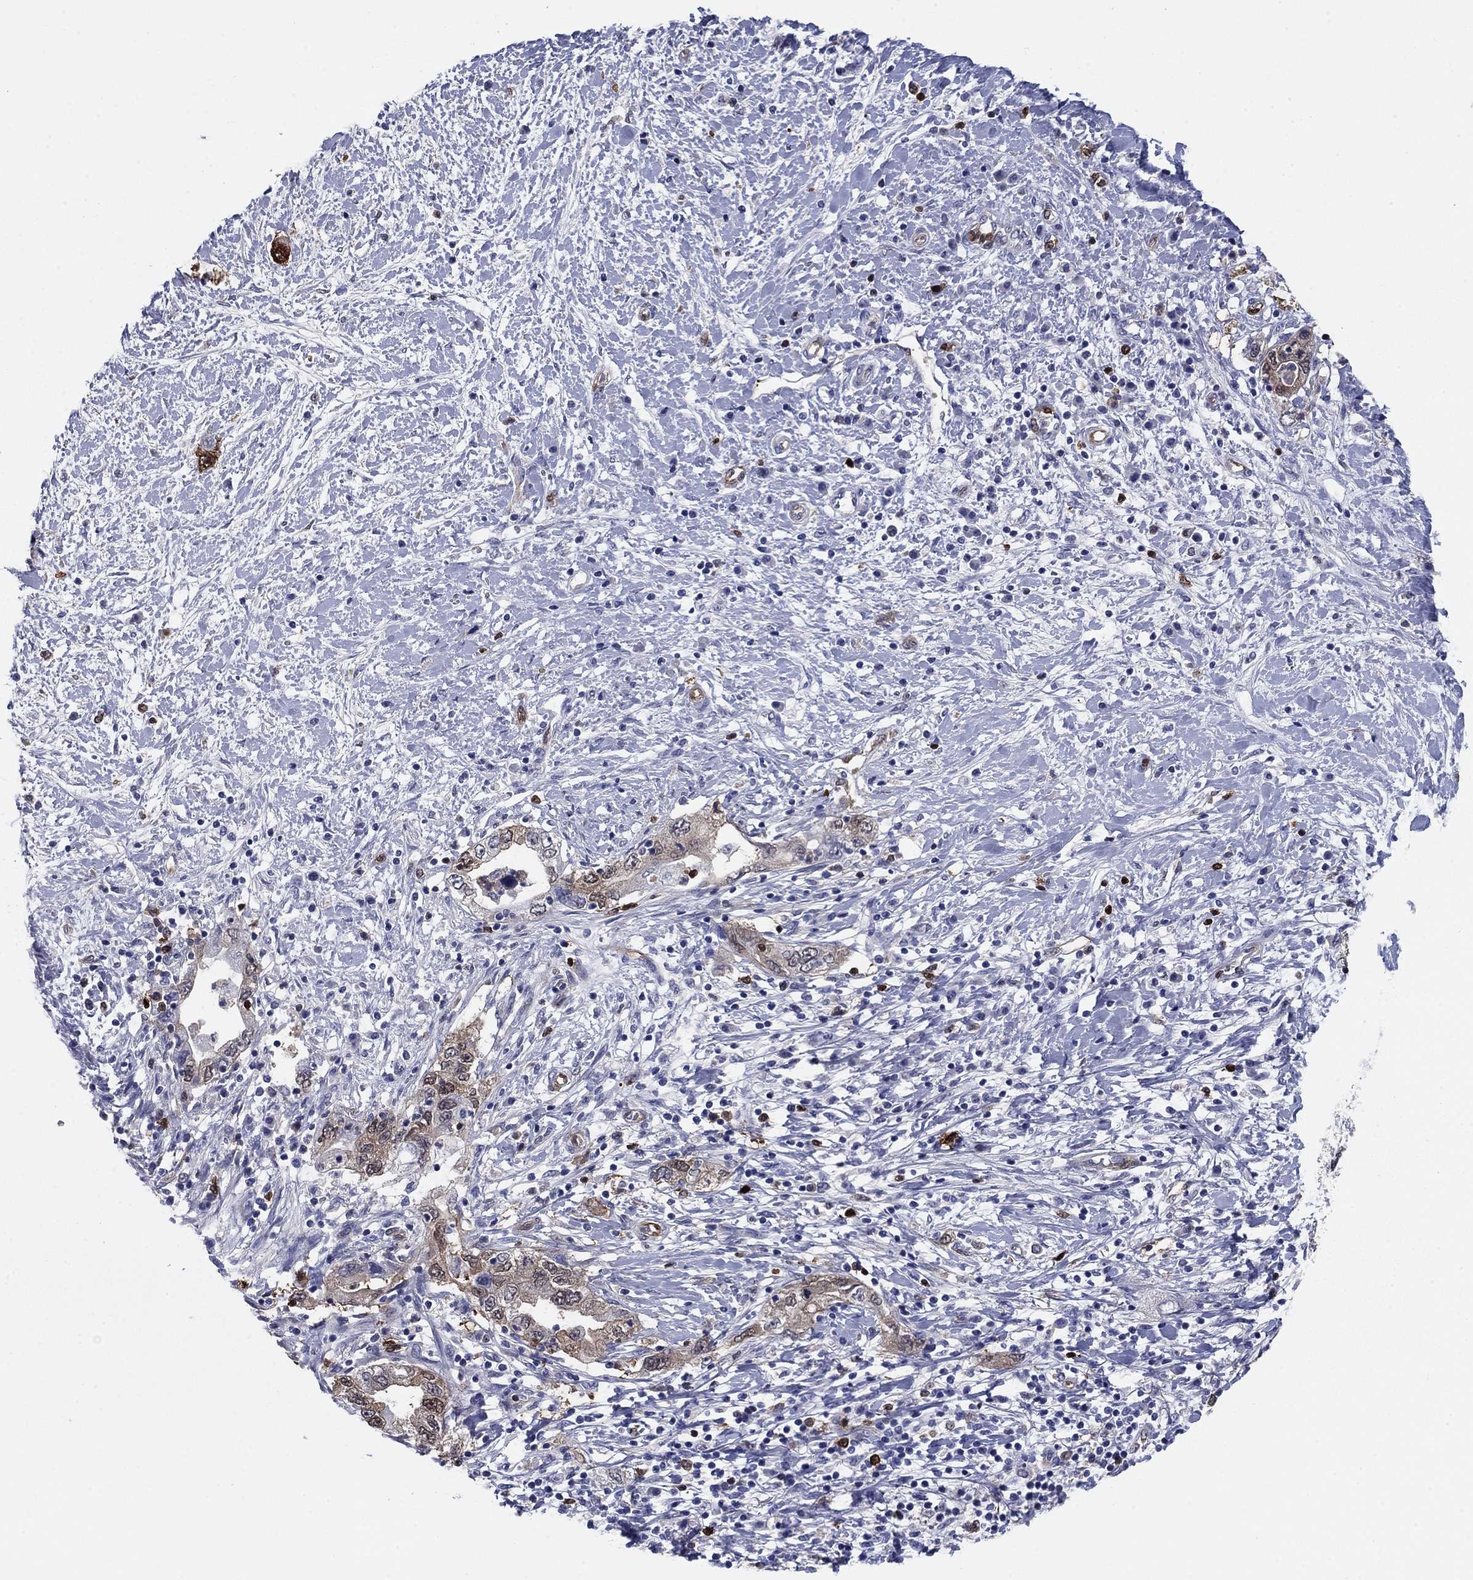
{"staining": {"intensity": "weak", "quantity": "<25%", "location": "cytoplasmic/membranous"}, "tissue": "pancreatic cancer", "cell_type": "Tumor cells", "image_type": "cancer", "snomed": [{"axis": "morphology", "description": "Adenocarcinoma, NOS"}, {"axis": "topography", "description": "Pancreas"}], "caption": "Immunohistochemical staining of pancreatic cancer demonstrates no significant expression in tumor cells.", "gene": "STMN1", "patient": {"sex": "female", "age": 73}}